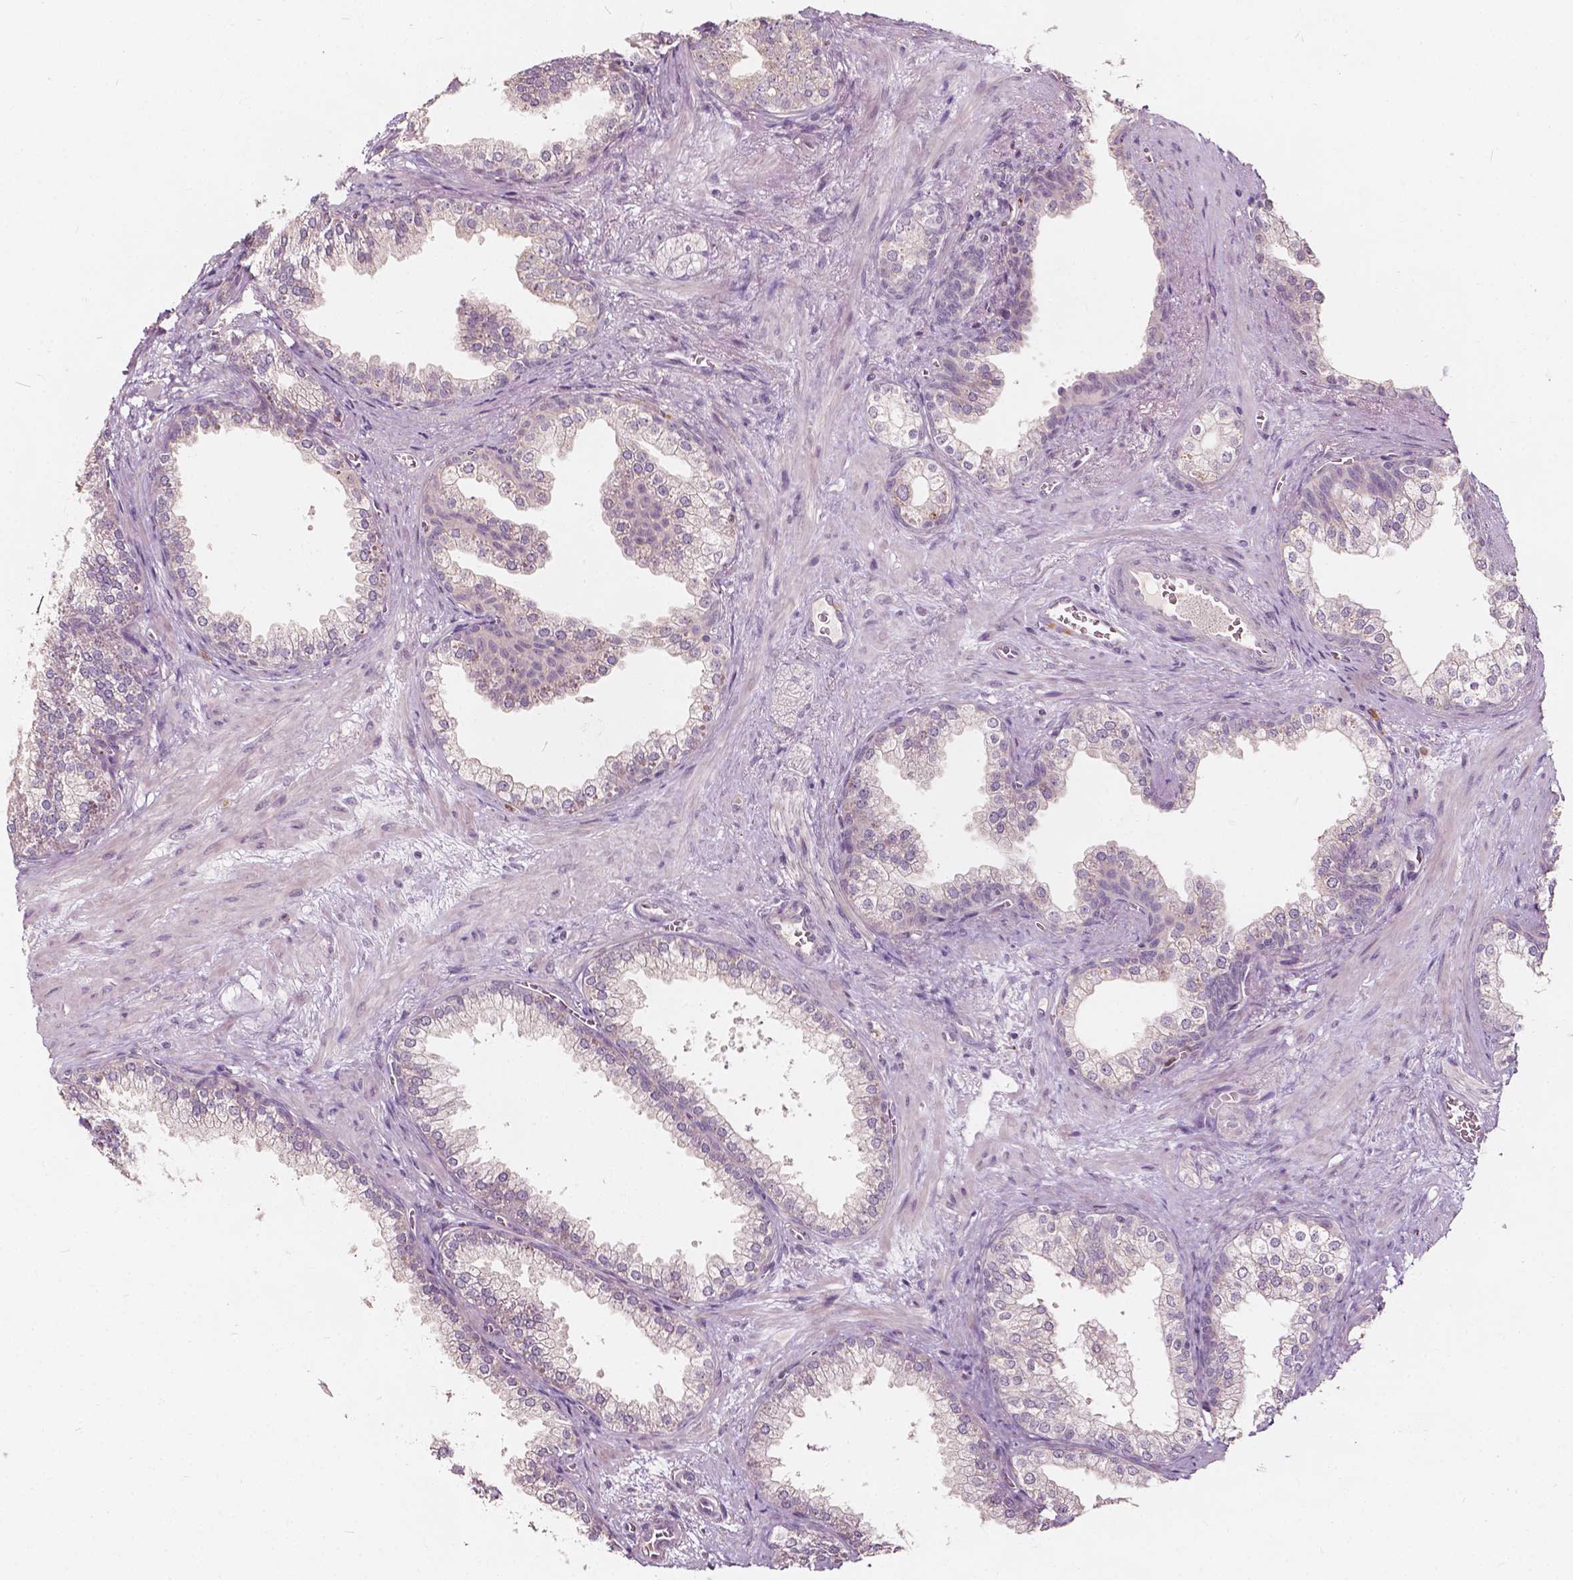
{"staining": {"intensity": "negative", "quantity": "none", "location": "none"}, "tissue": "prostate", "cell_type": "Glandular cells", "image_type": "normal", "snomed": [{"axis": "morphology", "description": "Normal tissue, NOS"}, {"axis": "topography", "description": "Prostate"}], "caption": "Prostate was stained to show a protein in brown. There is no significant positivity in glandular cells.", "gene": "NPC1L1", "patient": {"sex": "male", "age": 79}}